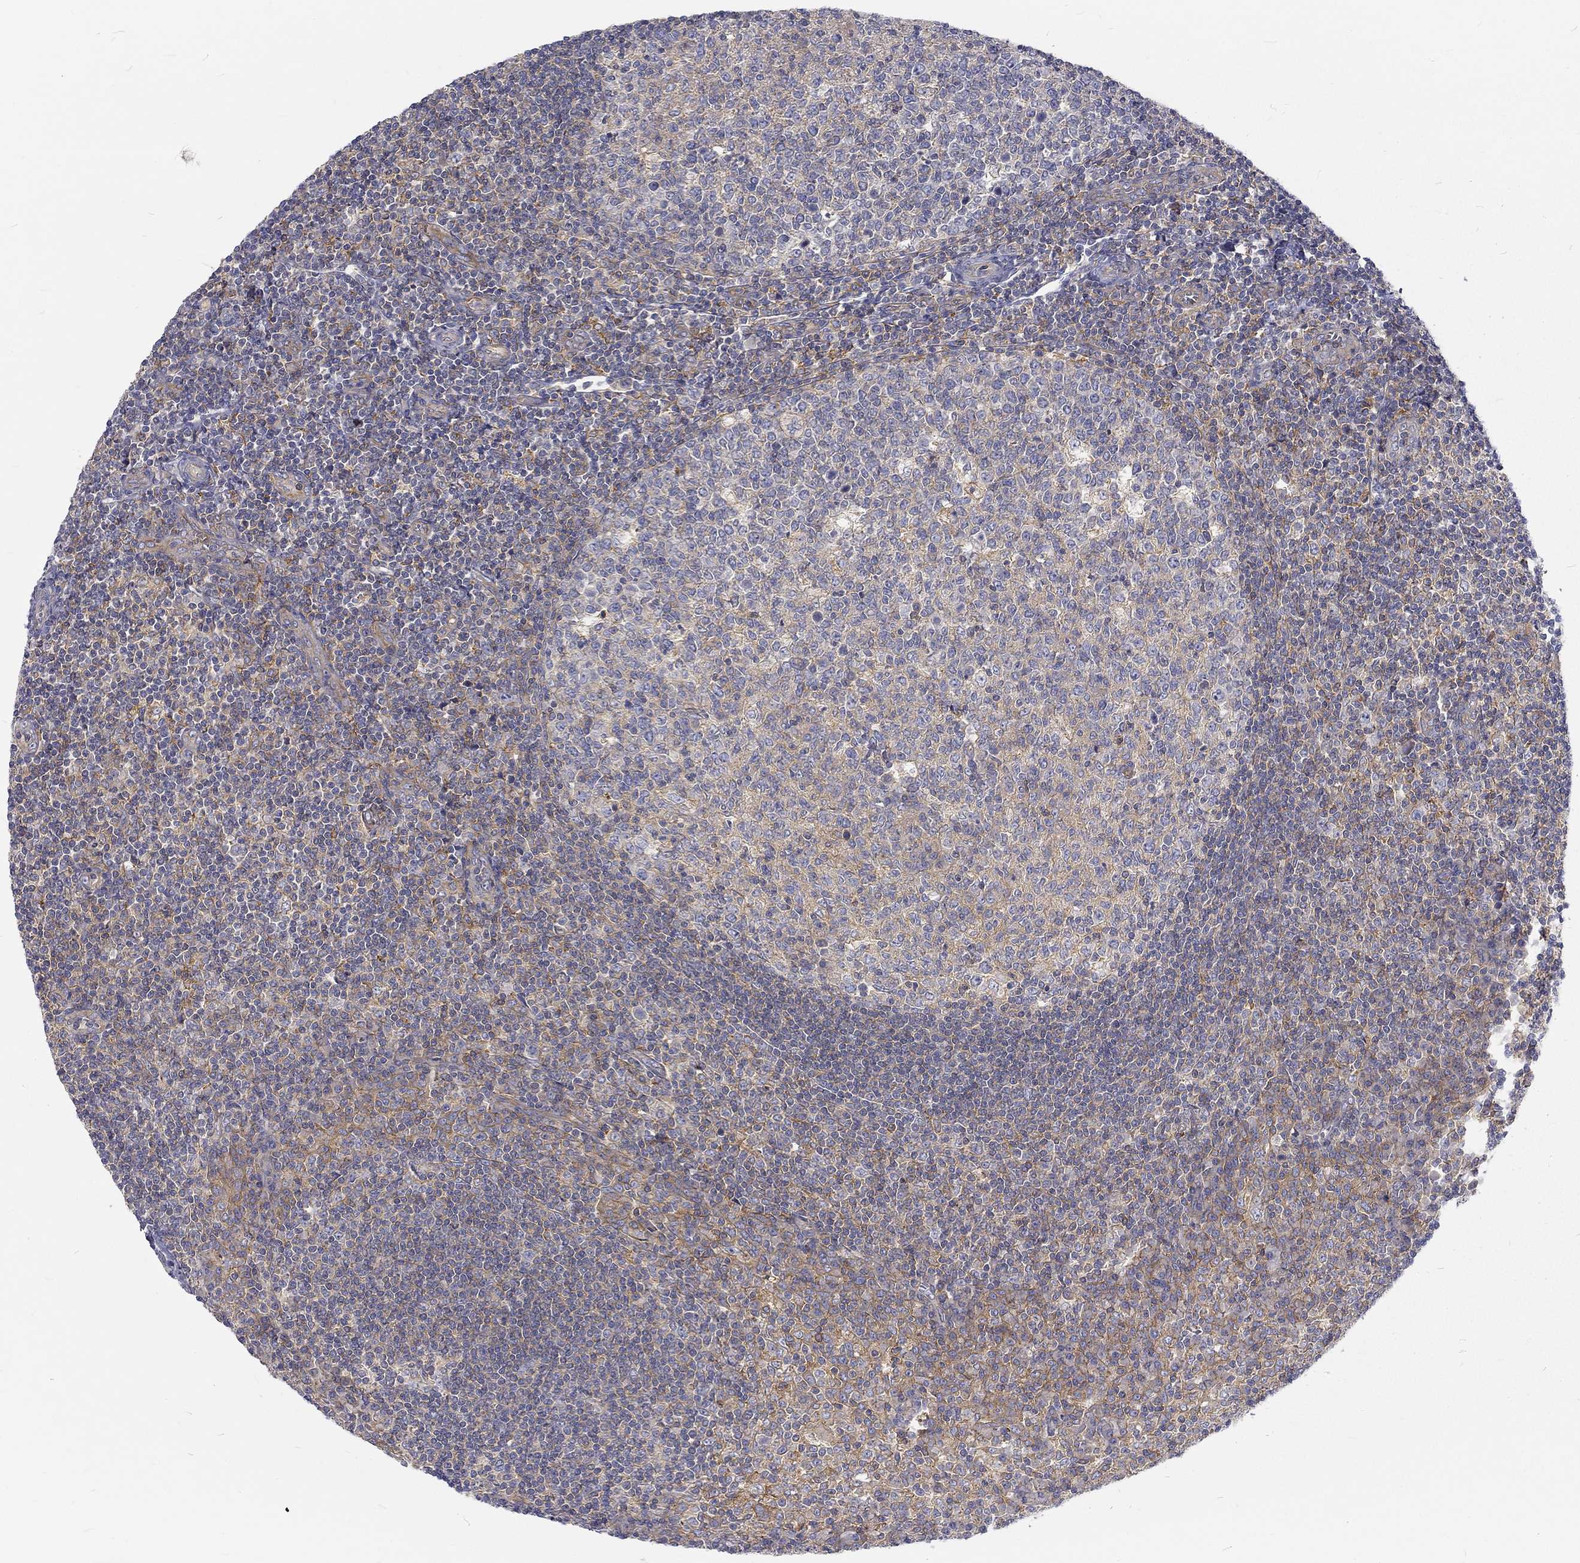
{"staining": {"intensity": "weak", "quantity": "<25%", "location": "cytoplasmic/membranous"}, "tissue": "tonsil", "cell_type": "Germinal center cells", "image_type": "normal", "snomed": [{"axis": "morphology", "description": "Normal tissue, NOS"}, {"axis": "topography", "description": "Tonsil"}], "caption": "High power microscopy photomicrograph of an IHC histopathology image of normal tonsil, revealing no significant positivity in germinal center cells.", "gene": "MTMR11", "patient": {"sex": "female", "age": 13}}